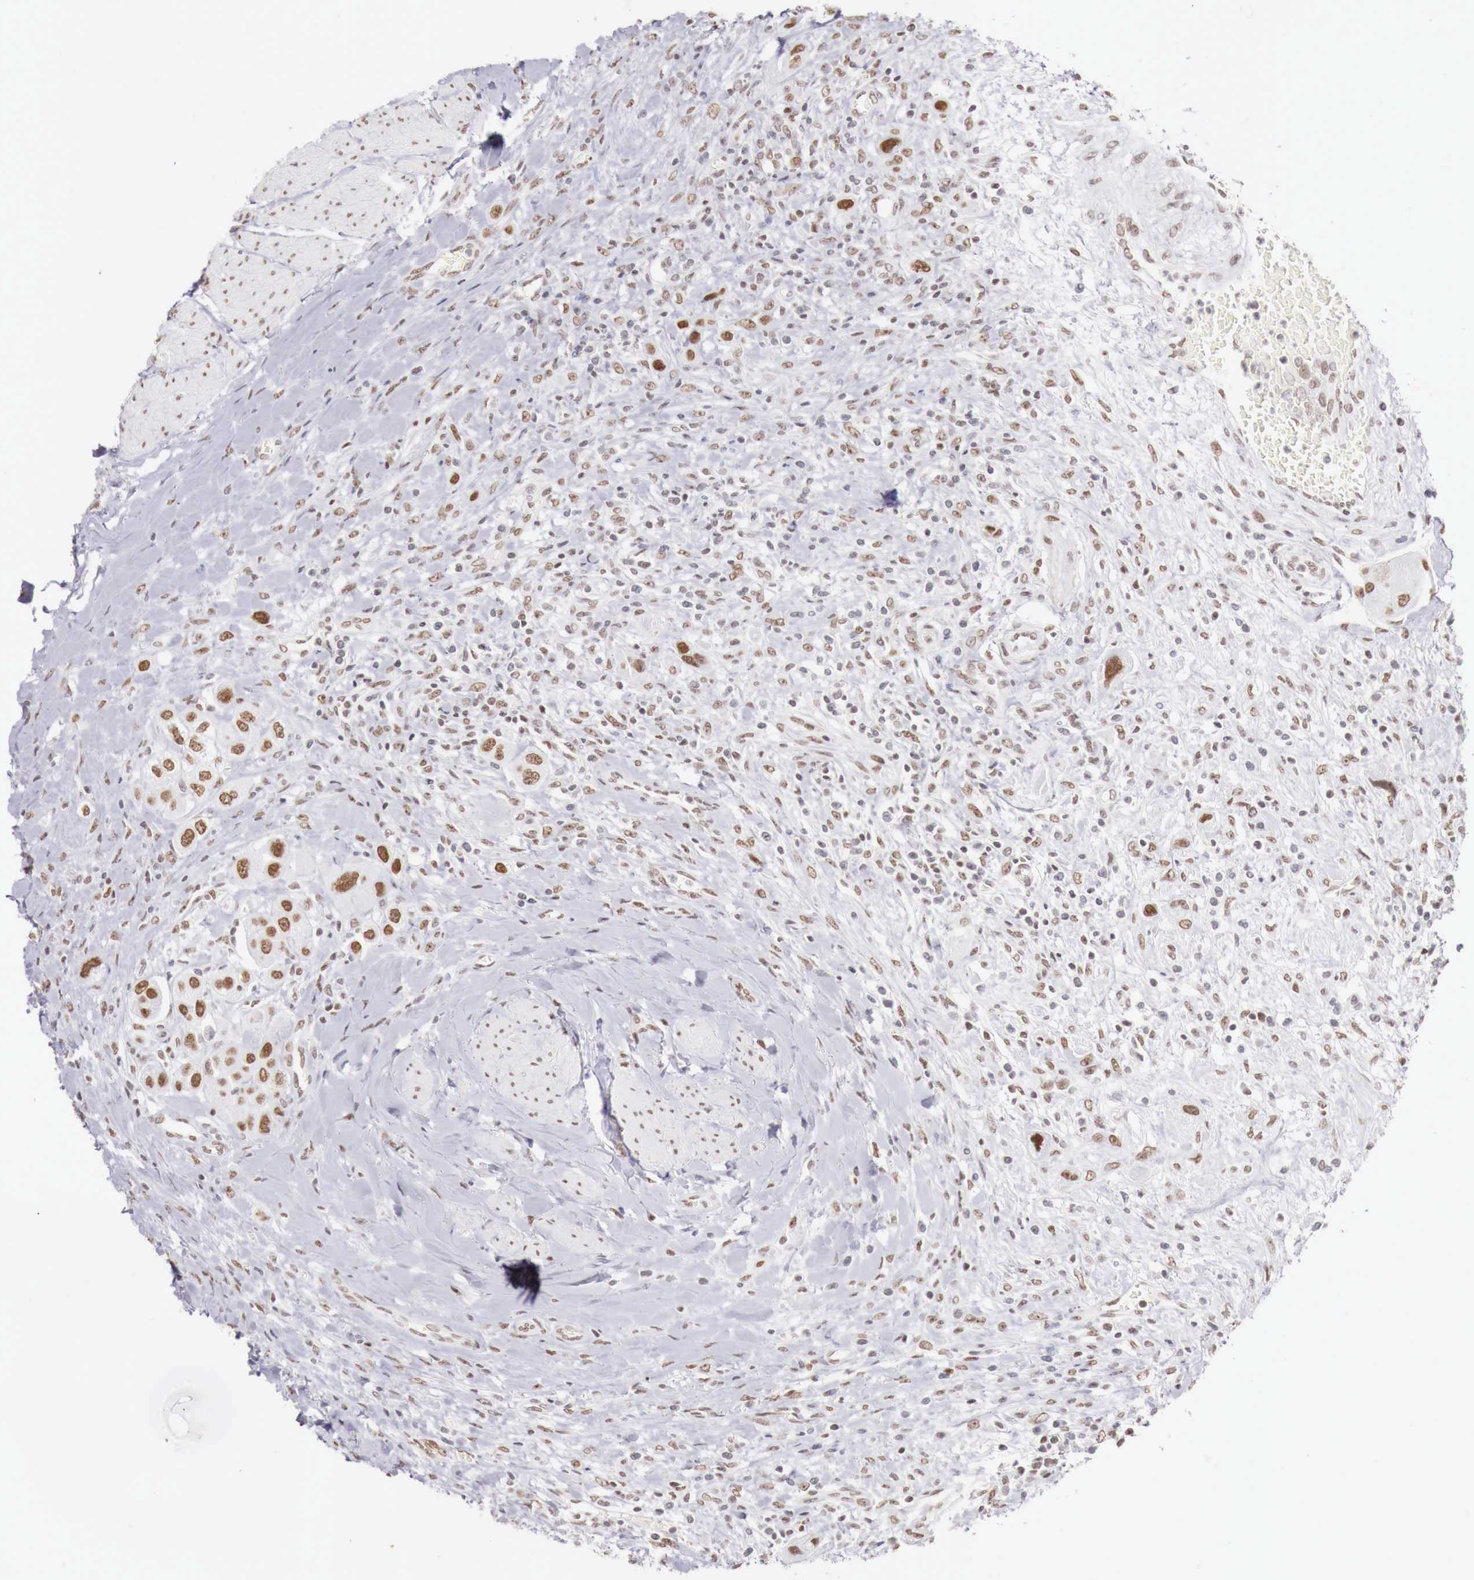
{"staining": {"intensity": "moderate", "quantity": "25%-75%", "location": "nuclear"}, "tissue": "urothelial cancer", "cell_type": "Tumor cells", "image_type": "cancer", "snomed": [{"axis": "morphology", "description": "Urothelial carcinoma, High grade"}, {"axis": "topography", "description": "Urinary bladder"}], "caption": "Immunohistochemical staining of human urothelial cancer shows medium levels of moderate nuclear protein positivity in approximately 25%-75% of tumor cells.", "gene": "PHF14", "patient": {"sex": "male", "age": 50}}